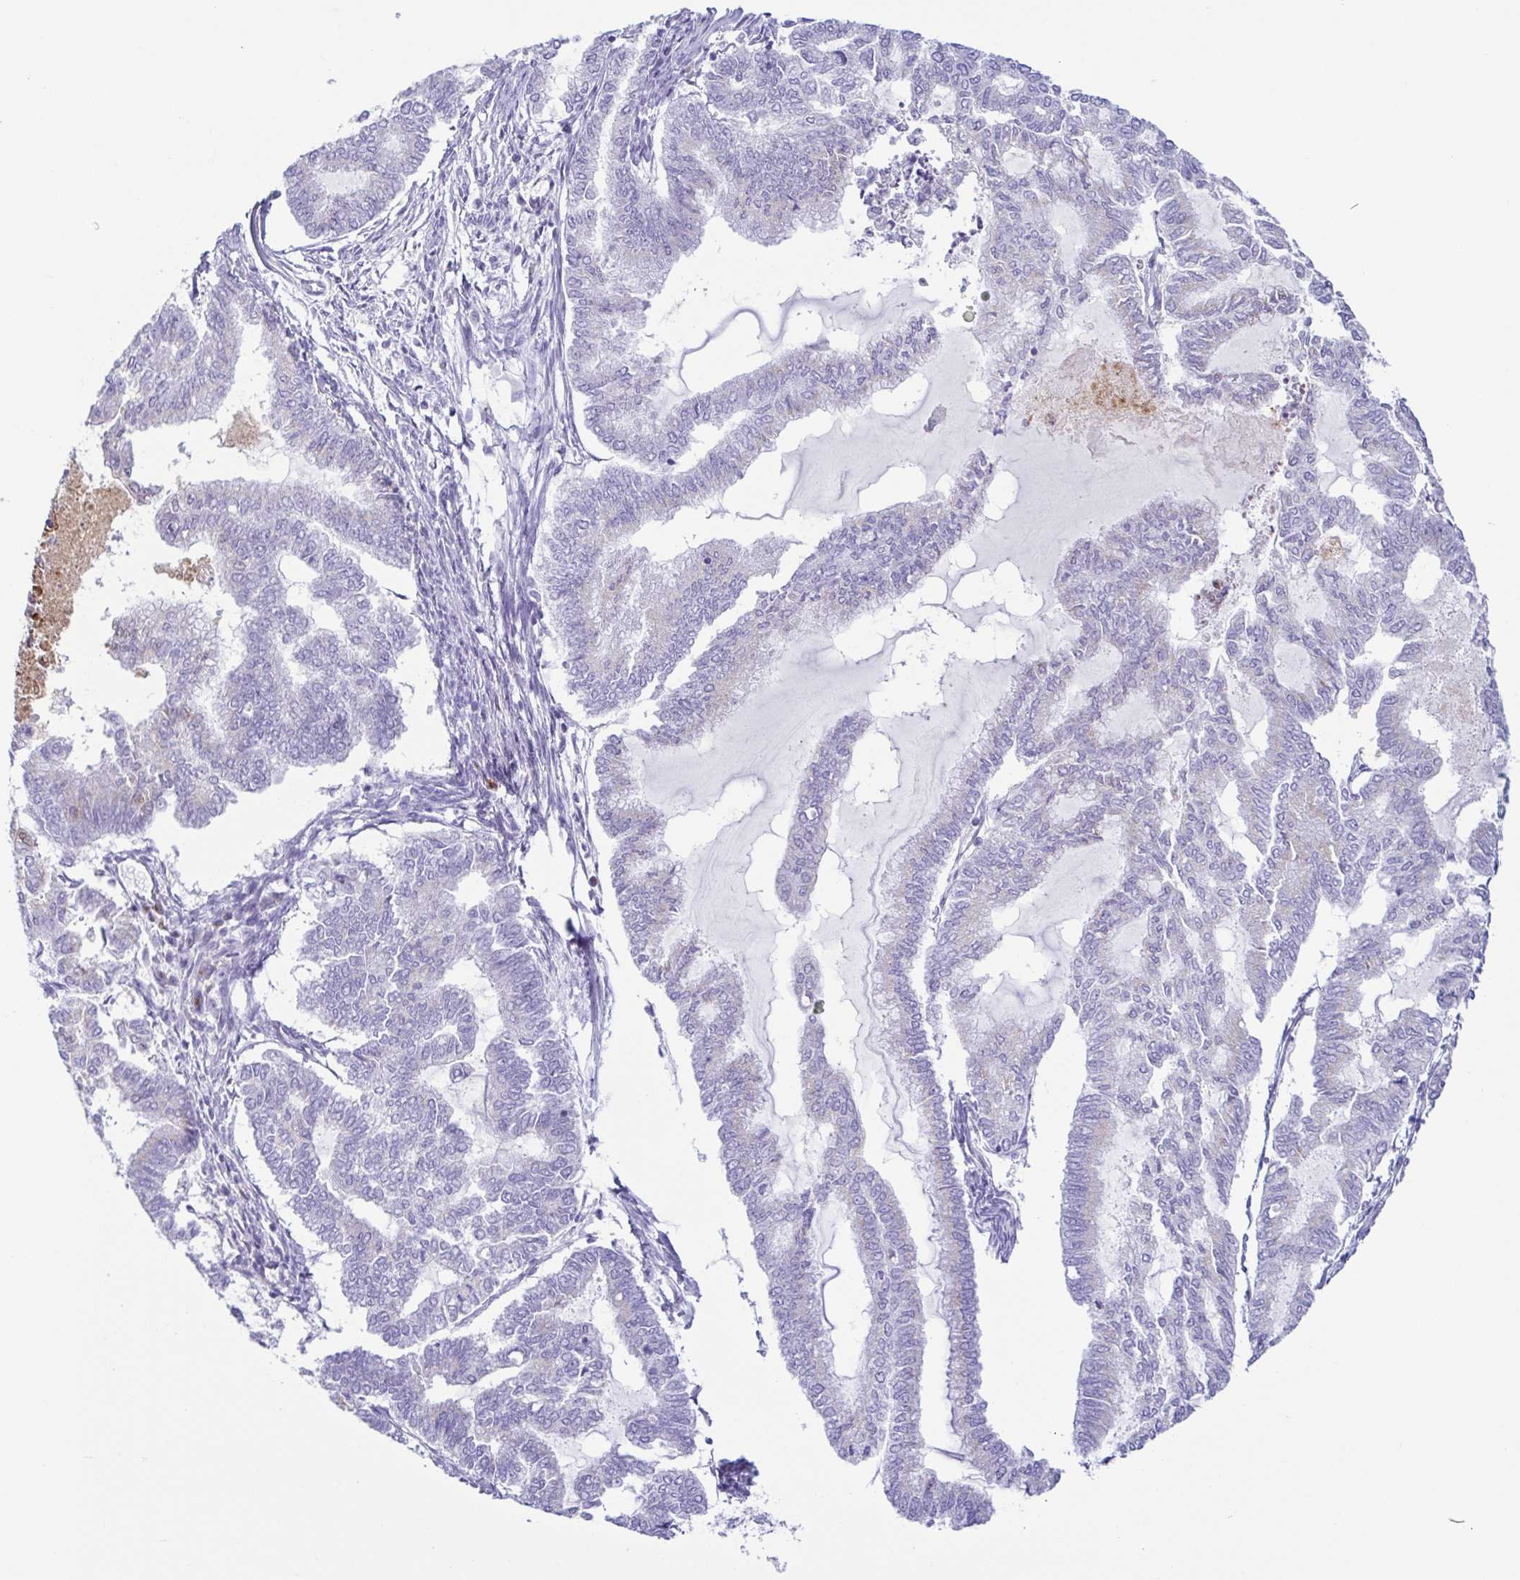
{"staining": {"intensity": "negative", "quantity": "none", "location": "none"}, "tissue": "endometrial cancer", "cell_type": "Tumor cells", "image_type": "cancer", "snomed": [{"axis": "morphology", "description": "Adenocarcinoma, NOS"}, {"axis": "topography", "description": "Endometrium"}], "caption": "Protein analysis of endometrial cancer (adenocarcinoma) demonstrates no significant staining in tumor cells.", "gene": "AZU1", "patient": {"sex": "female", "age": 79}}